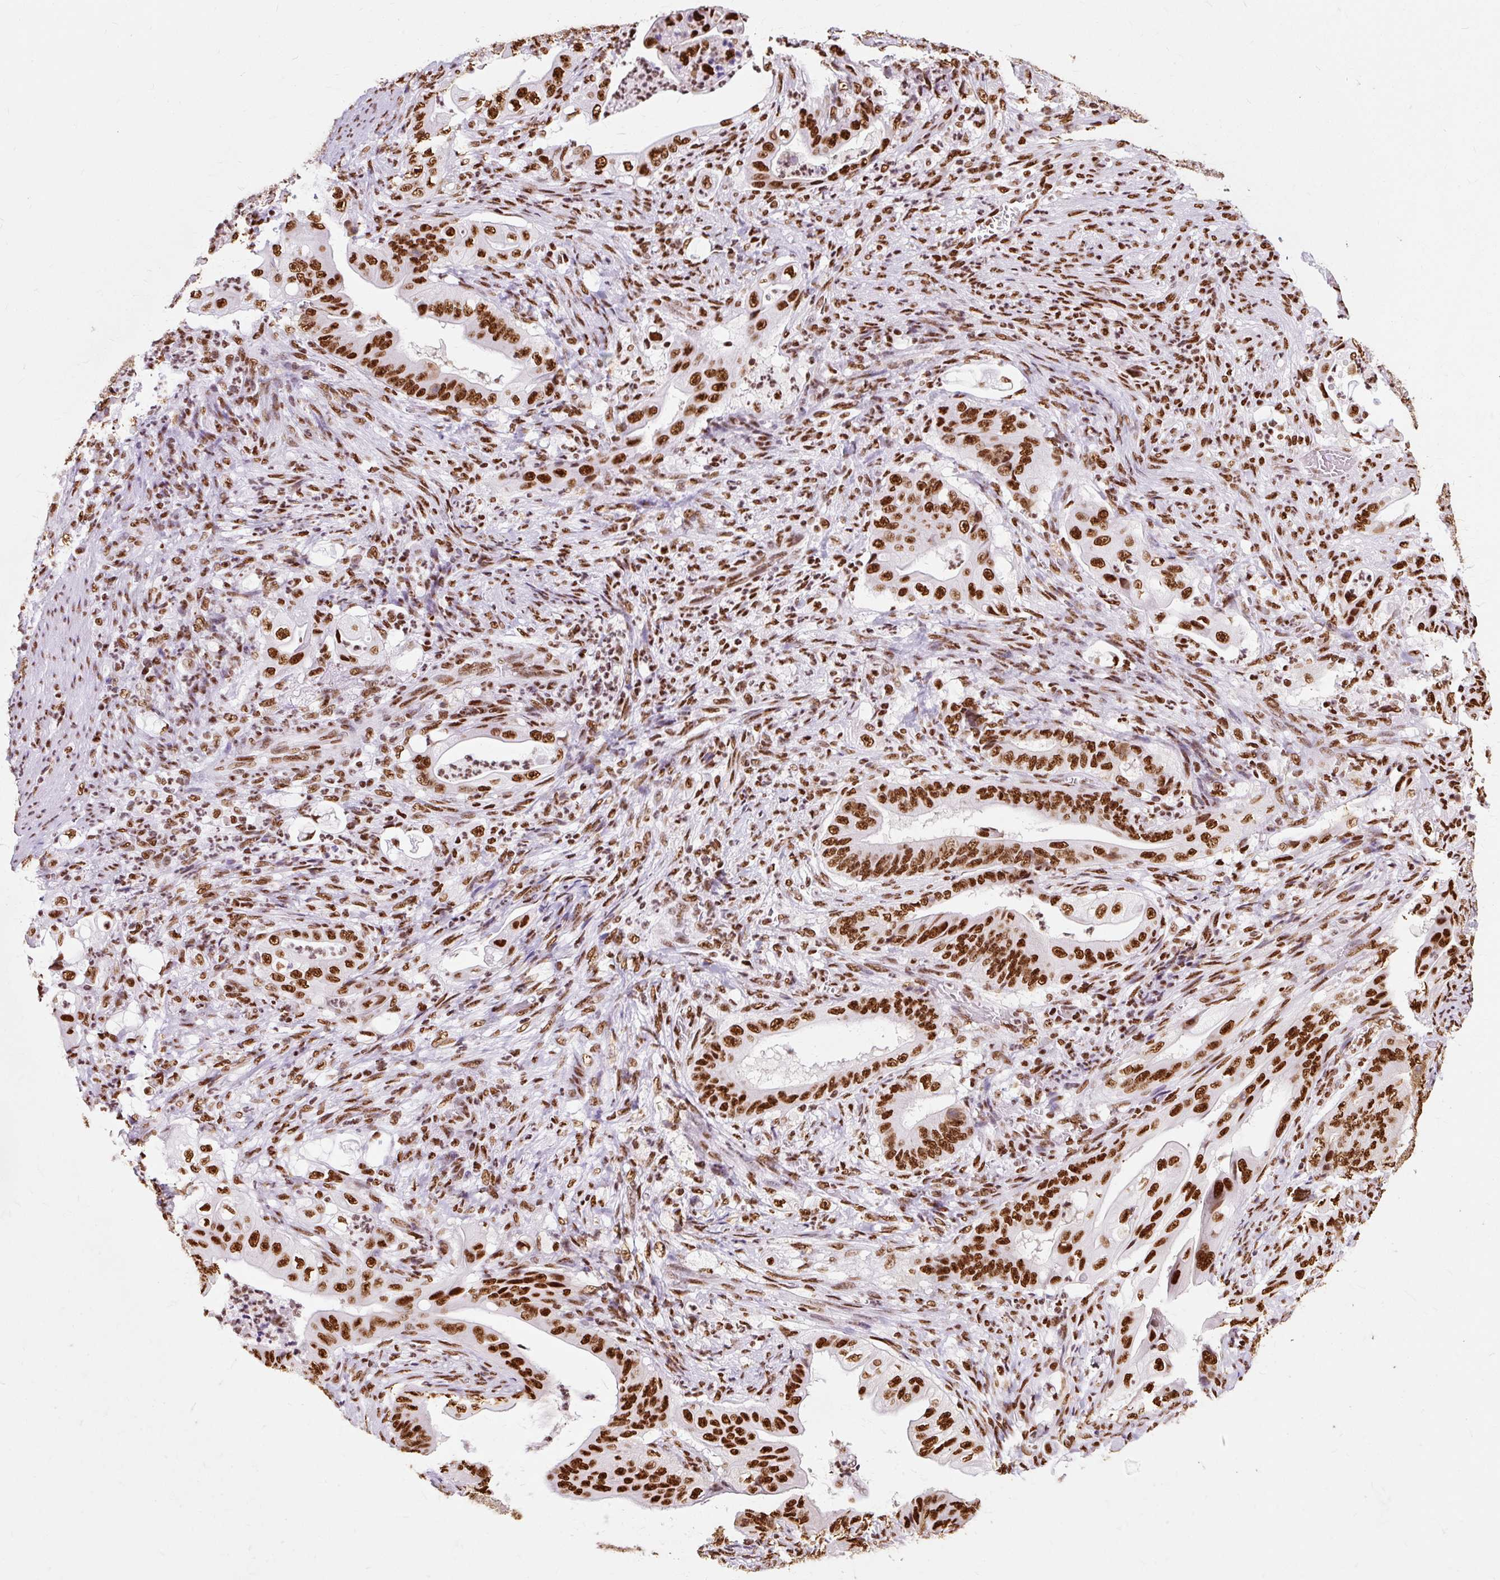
{"staining": {"intensity": "strong", "quantity": ">75%", "location": "nuclear"}, "tissue": "stomach cancer", "cell_type": "Tumor cells", "image_type": "cancer", "snomed": [{"axis": "morphology", "description": "Adenocarcinoma, NOS"}, {"axis": "topography", "description": "Stomach"}], "caption": "IHC photomicrograph of neoplastic tissue: stomach cancer stained using immunohistochemistry (IHC) exhibits high levels of strong protein expression localized specifically in the nuclear of tumor cells, appearing as a nuclear brown color.", "gene": "XRCC6", "patient": {"sex": "female", "age": 73}}